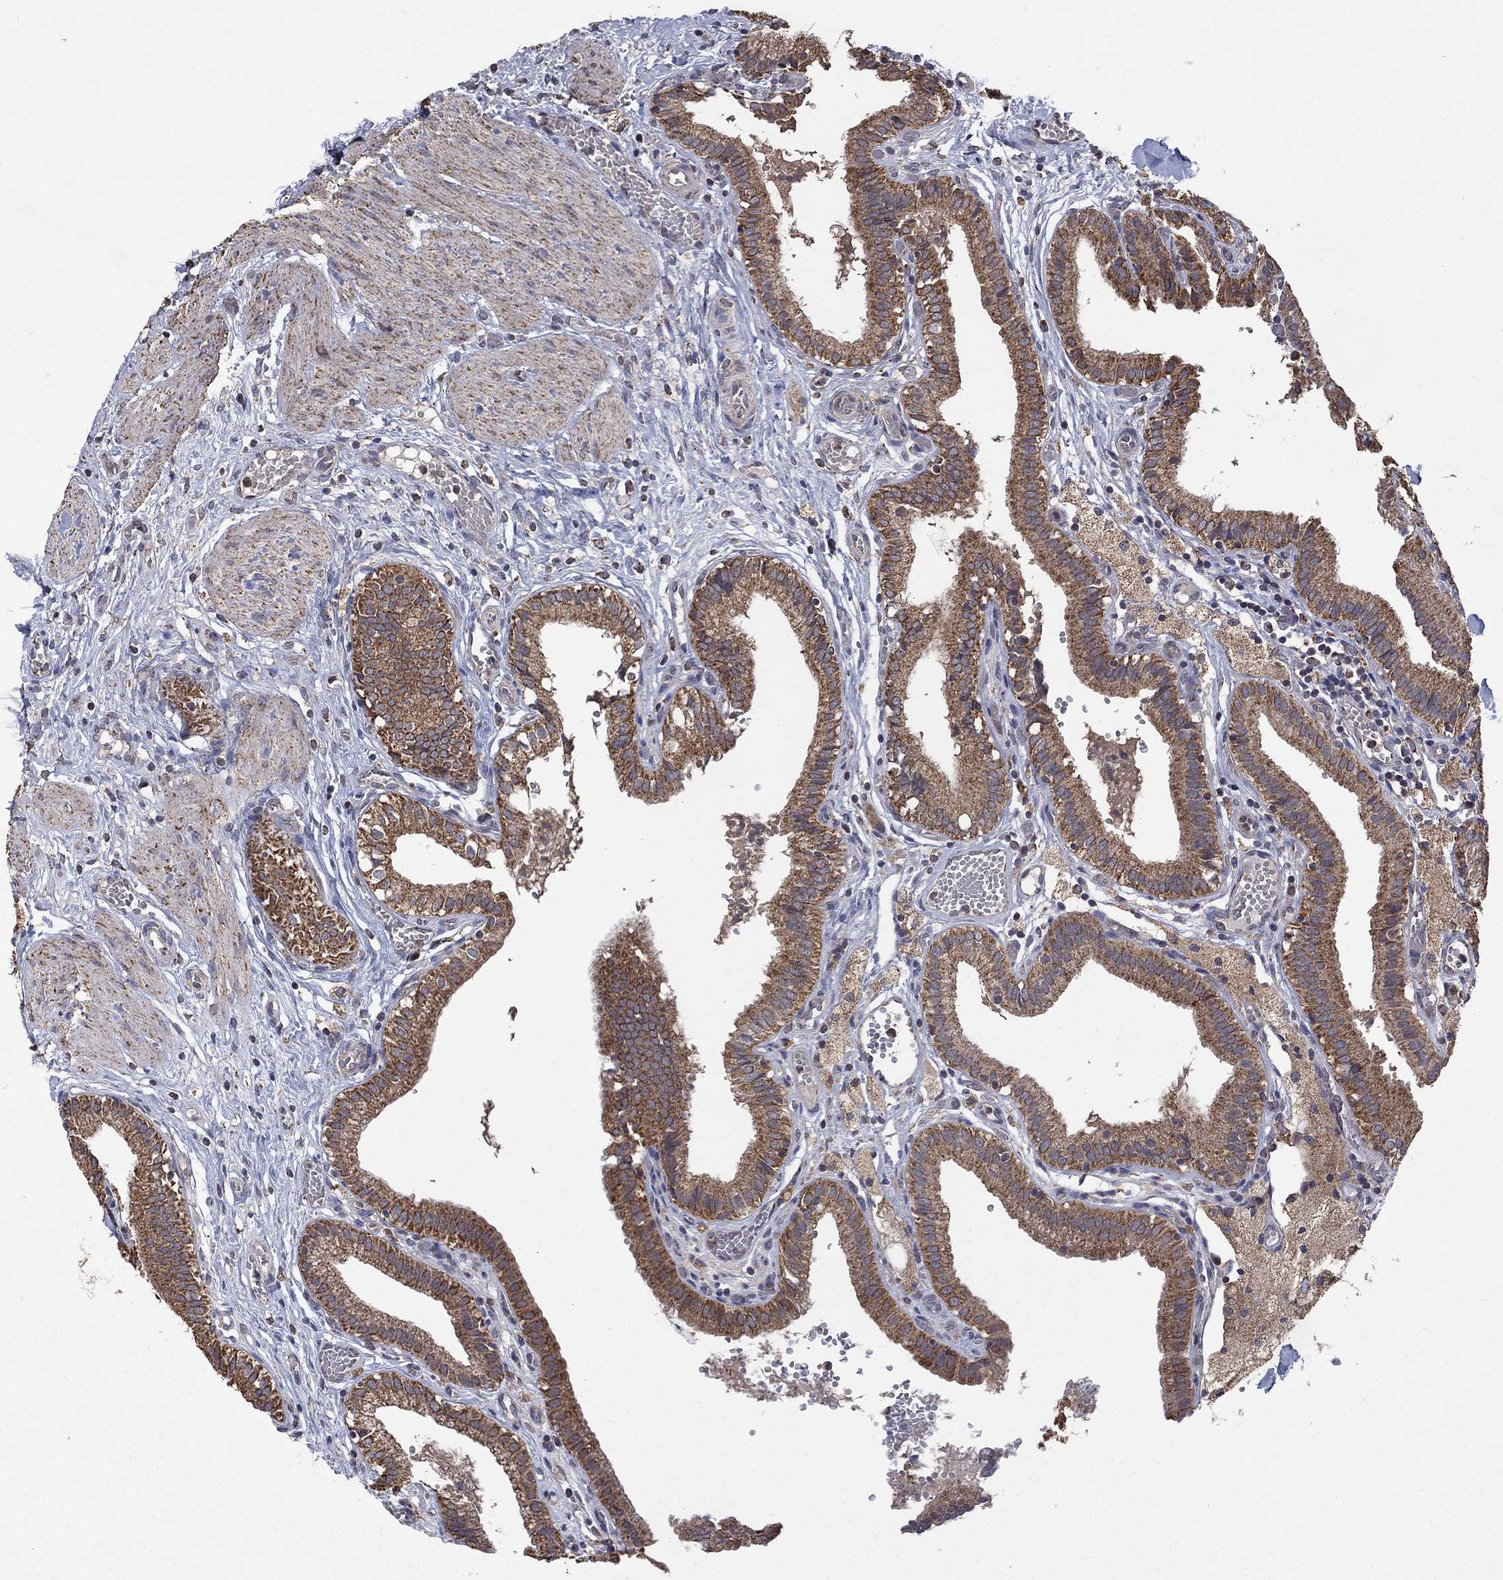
{"staining": {"intensity": "strong", "quantity": "25%-75%", "location": "cytoplasmic/membranous"}, "tissue": "gallbladder", "cell_type": "Glandular cells", "image_type": "normal", "snomed": [{"axis": "morphology", "description": "Normal tissue, NOS"}, {"axis": "topography", "description": "Gallbladder"}], "caption": "This photomicrograph shows immunohistochemistry (IHC) staining of unremarkable gallbladder, with high strong cytoplasmic/membranous expression in approximately 25%-75% of glandular cells.", "gene": "DPH1", "patient": {"sex": "female", "age": 24}}